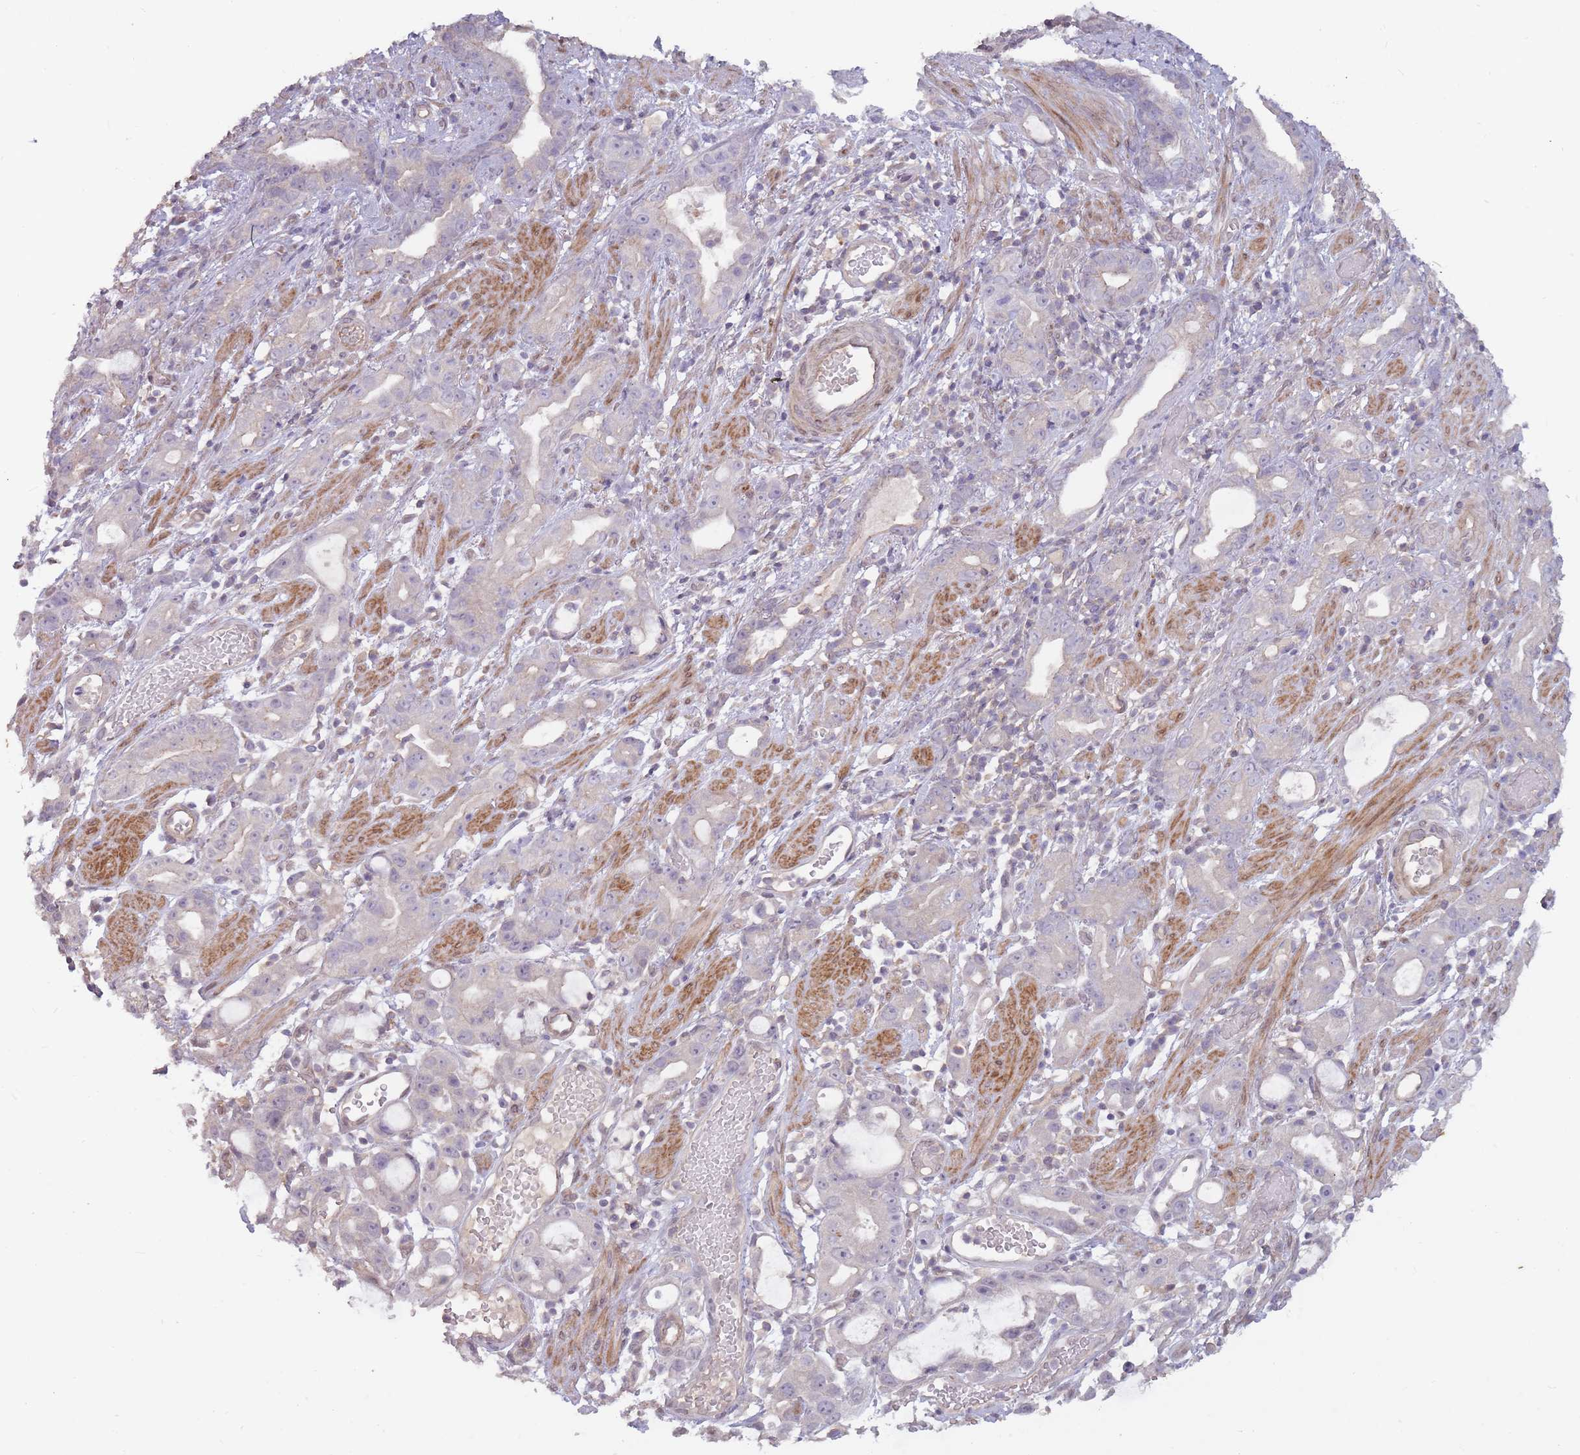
{"staining": {"intensity": "negative", "quantity": "none", "location": "none"}, "tissue": "stomach cancer", "cell_type": "Tumor cells", "image_type": "cancer", "snomed": [{"axis": "morphology", "description": "Adenocarcinoma, NOS"}, {"axis": "topography", "description": "Stomach"}], "caption": "Tumor cells are negative for brown protein staining in stomach cancer. (Immunohistochemistry, brightfield microscopy, high magnification).", "gene": "TET3", "patient": {"sex": "male", "age": 55}}